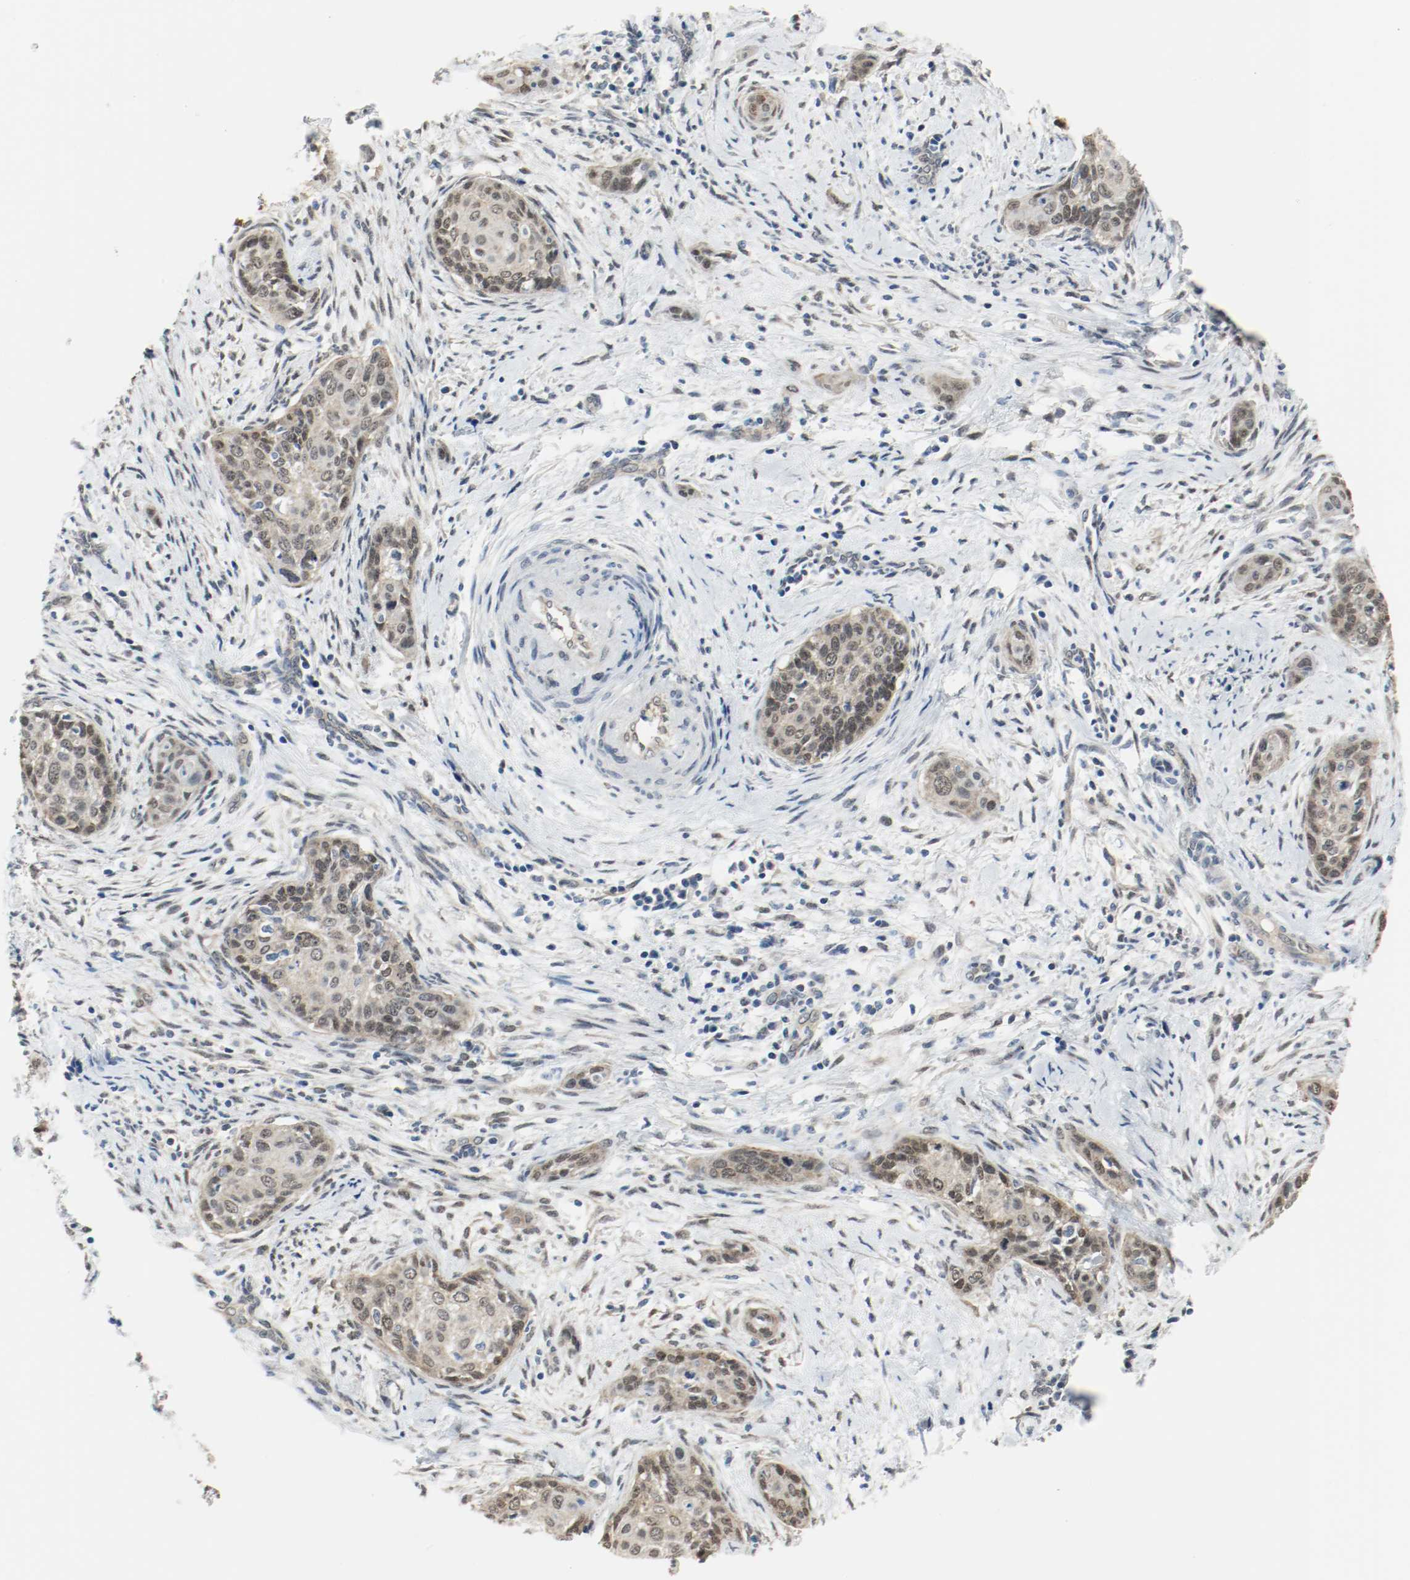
{"staining": {"intensity": "weak", "quantity": ">75%", "location": "cytoplasmic/membranous,nuclear"}, "tissue": "cervical cancer", "cell_type": "Tumor cells", "image_type": "cancer", "snomed": [{"axis": "morphology", "description": "Squamous cell carcinoma, NOS"}, {"axis": "topography", "description": "Cervix"}], "caption": "Protein analysis of squamous cell carcinoma (cervical) tissue demonstrates weak cytoplasmic/membranous and nuclear expression in approximately >75% of tumor cells. The staining is performed using DAB (3,3'-diaminobenzidine) brown chromogen to label protein expression. The nuclei are counter-stained blue using hematoxylin.", "gene": "PPME1", "patient": {"sex": "female", "age": 33}}